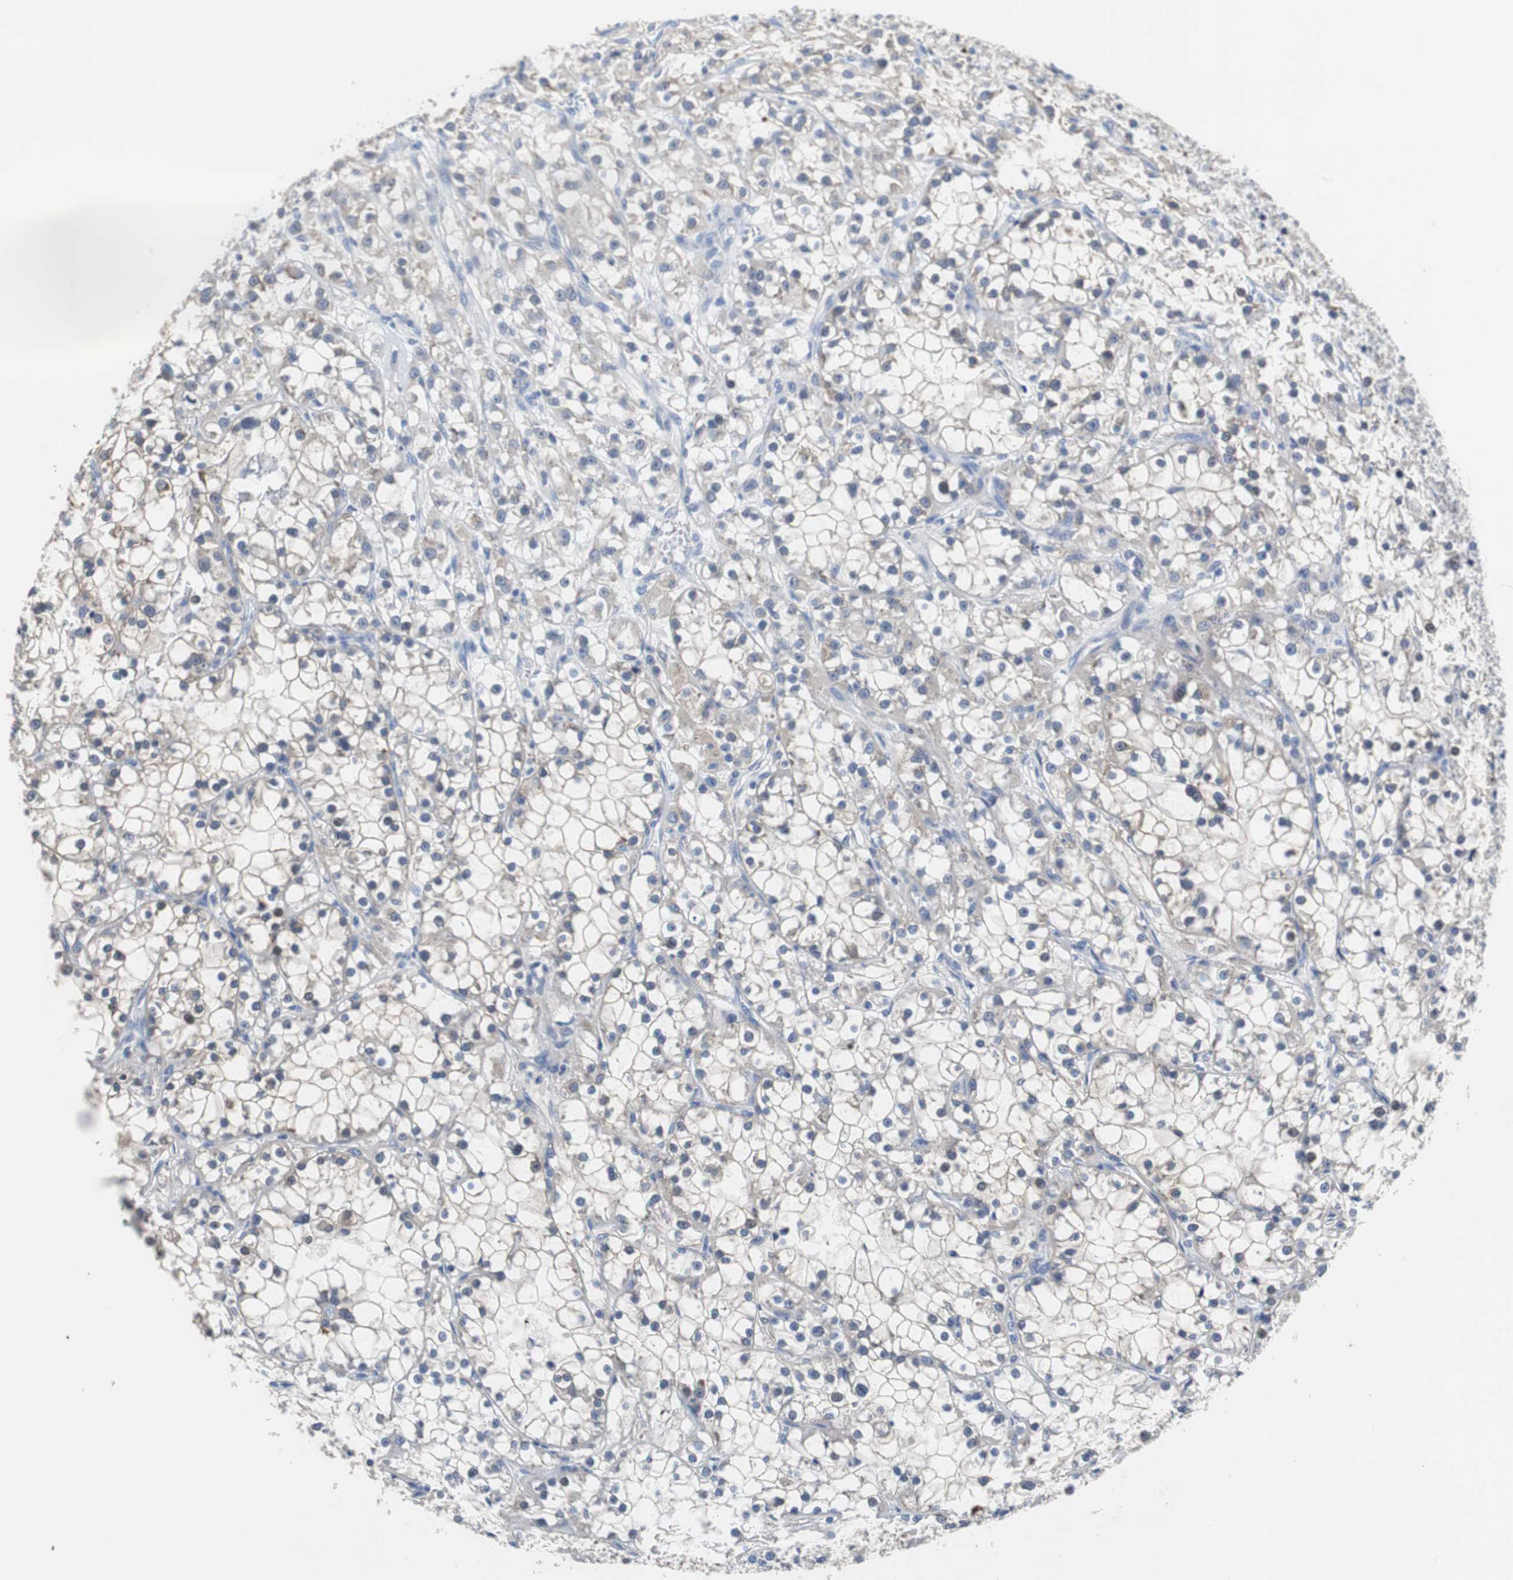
{"staining": {"intensity": "negative", "quantity": "none", "location": "none"}, "tissue": "renal cancer", "cell_type": "Tumor cells", "image_type": "cancer", "snomed": [{"axis": "morphology", "description": "Adenocarcinoma, NOS"}, {"axis": "topography", "description": "Kidney"}], "caption": "Image shows no significant protein positivity in tumor cells of renal cancer (adenocarcinoma).", "gene": "PCK1", "patient": {"sex": "female", "age": 52}}